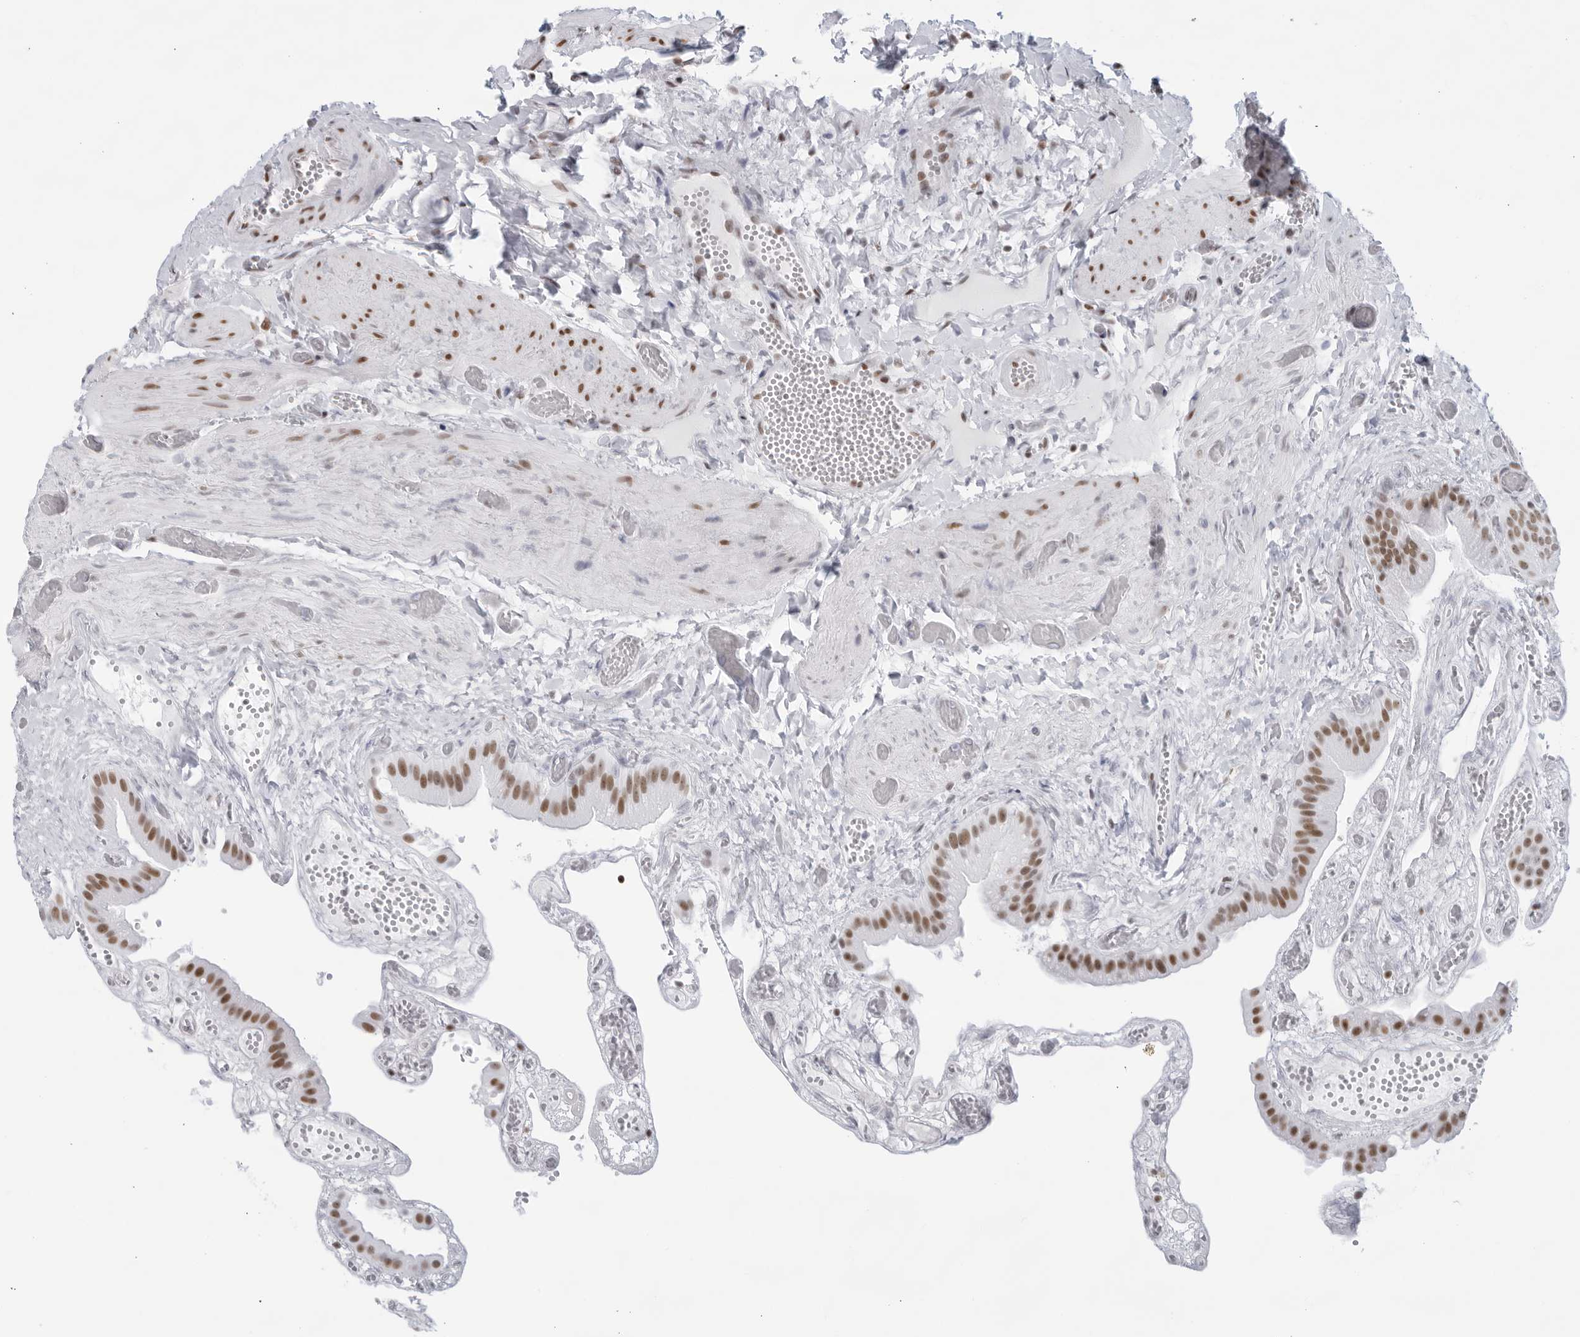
{"staining": {"intensity": "moderate", "quantity": ">75%", "location": "nuclear"}, "tissue": "gallbladder", "cell_type": "Glandular cells", "image_type": "normal", "snomed": [{"axis": "morphology", "description": "Normal tissue, NOS"}, {"axis": "topography", "description": "Gallbladder"}], "caption": "IHC micrograph of benign human gallbladder stained for a protein (brown), which exhibits medium levels of moderate nuclear positivity in approximately >75% of glandular cells.", "gene": "HP1BP3", "patient": {"sex": "female", "age": 64}}